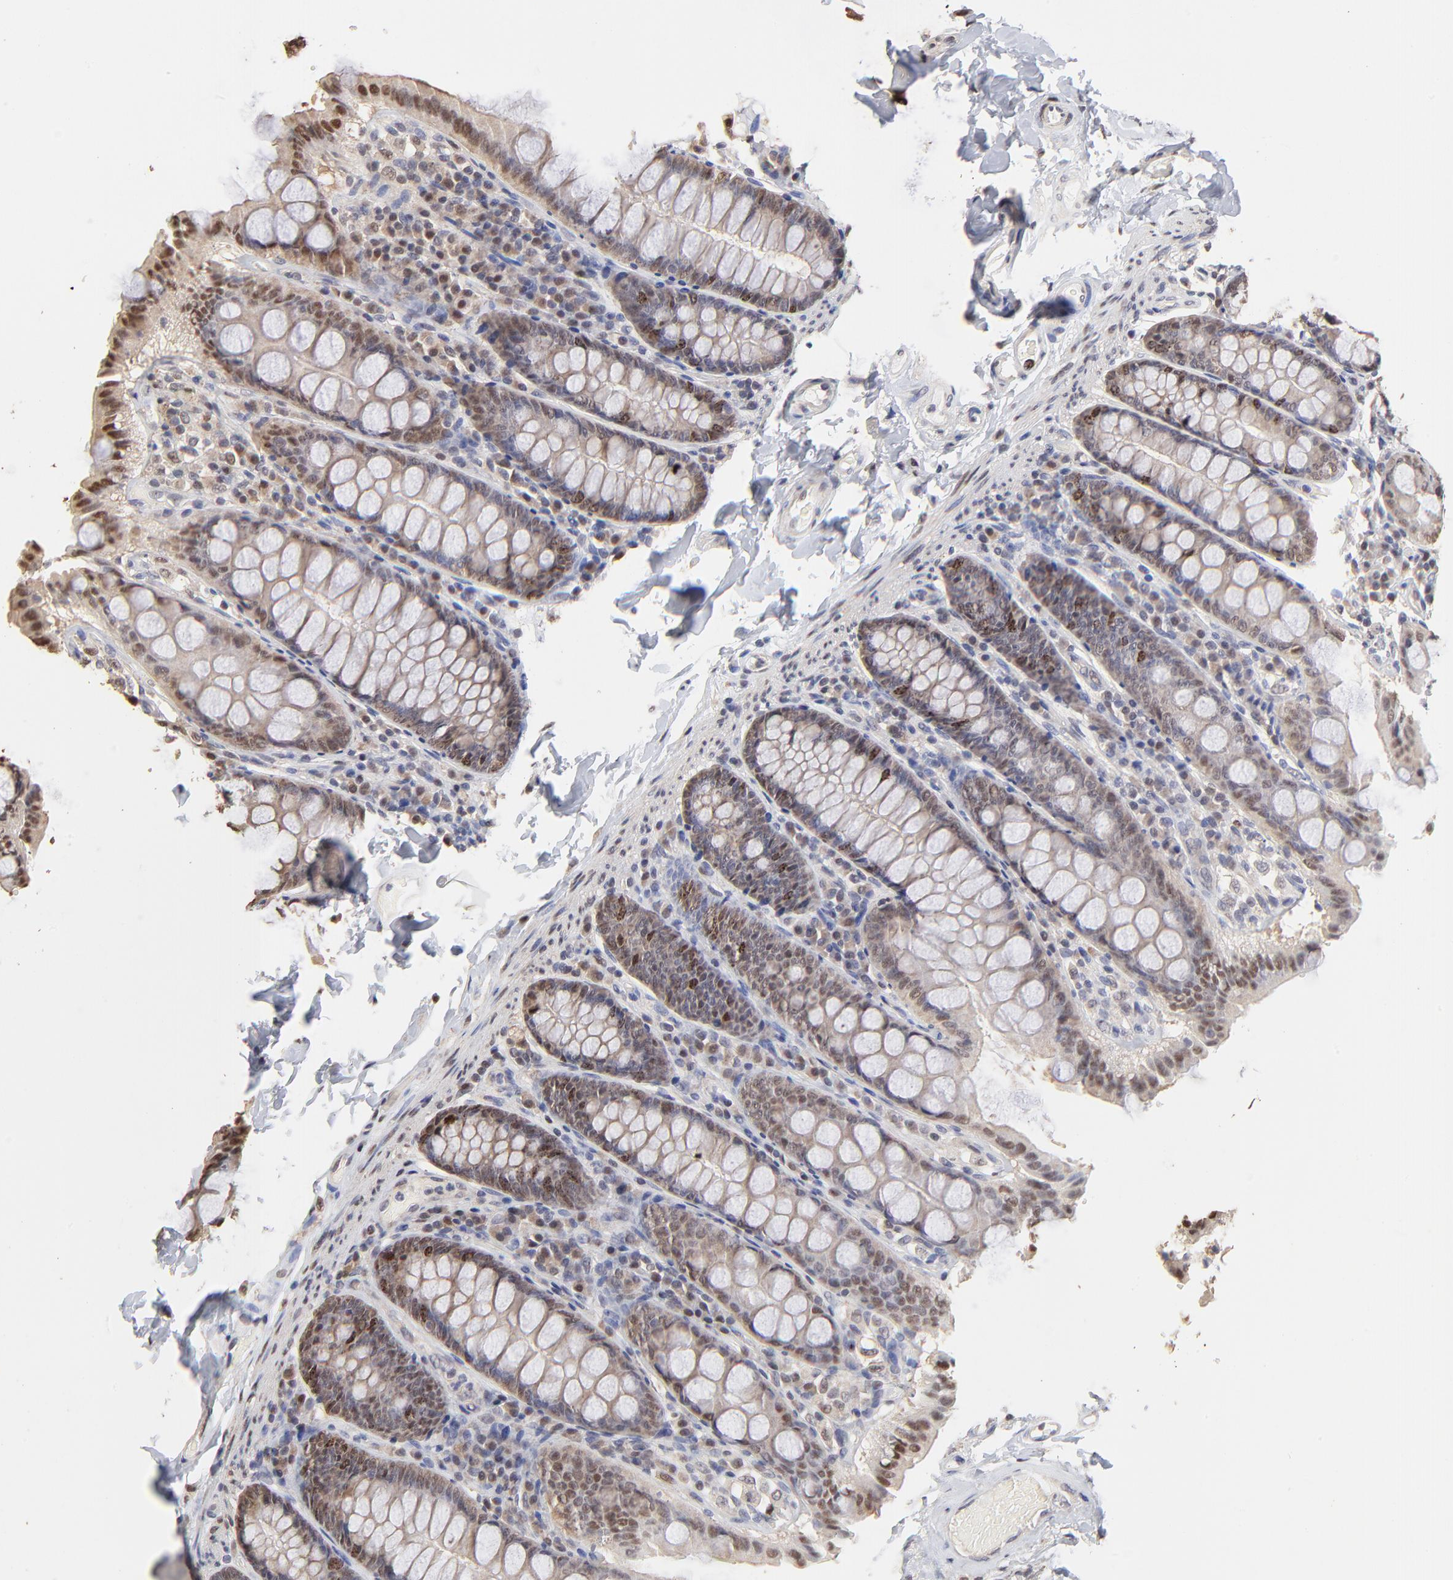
{"staining": {"intensity": "moderate", "quantity": "<25%", "location": "nuclear"}, "tissue": "colon", "cell_type": "Endothelial cells", "image_type": "normal", "snomed": [{"axis": "morphology", "description": "Normal tissue, NOS"}, {"axis": "topography", "description": "Colon"}], "caption": "Protein staining of benign colon shows moderate nuclear staining in approximately <25% of endothelial cells. (Stains: DAB (3,3'-diaminobenzidine) in brown, nuclei in blue, Microscopy: brightfield microscopy at high magnification).", "gene": "BIRC5", "patient": {"sex": "female", "age": 61}}